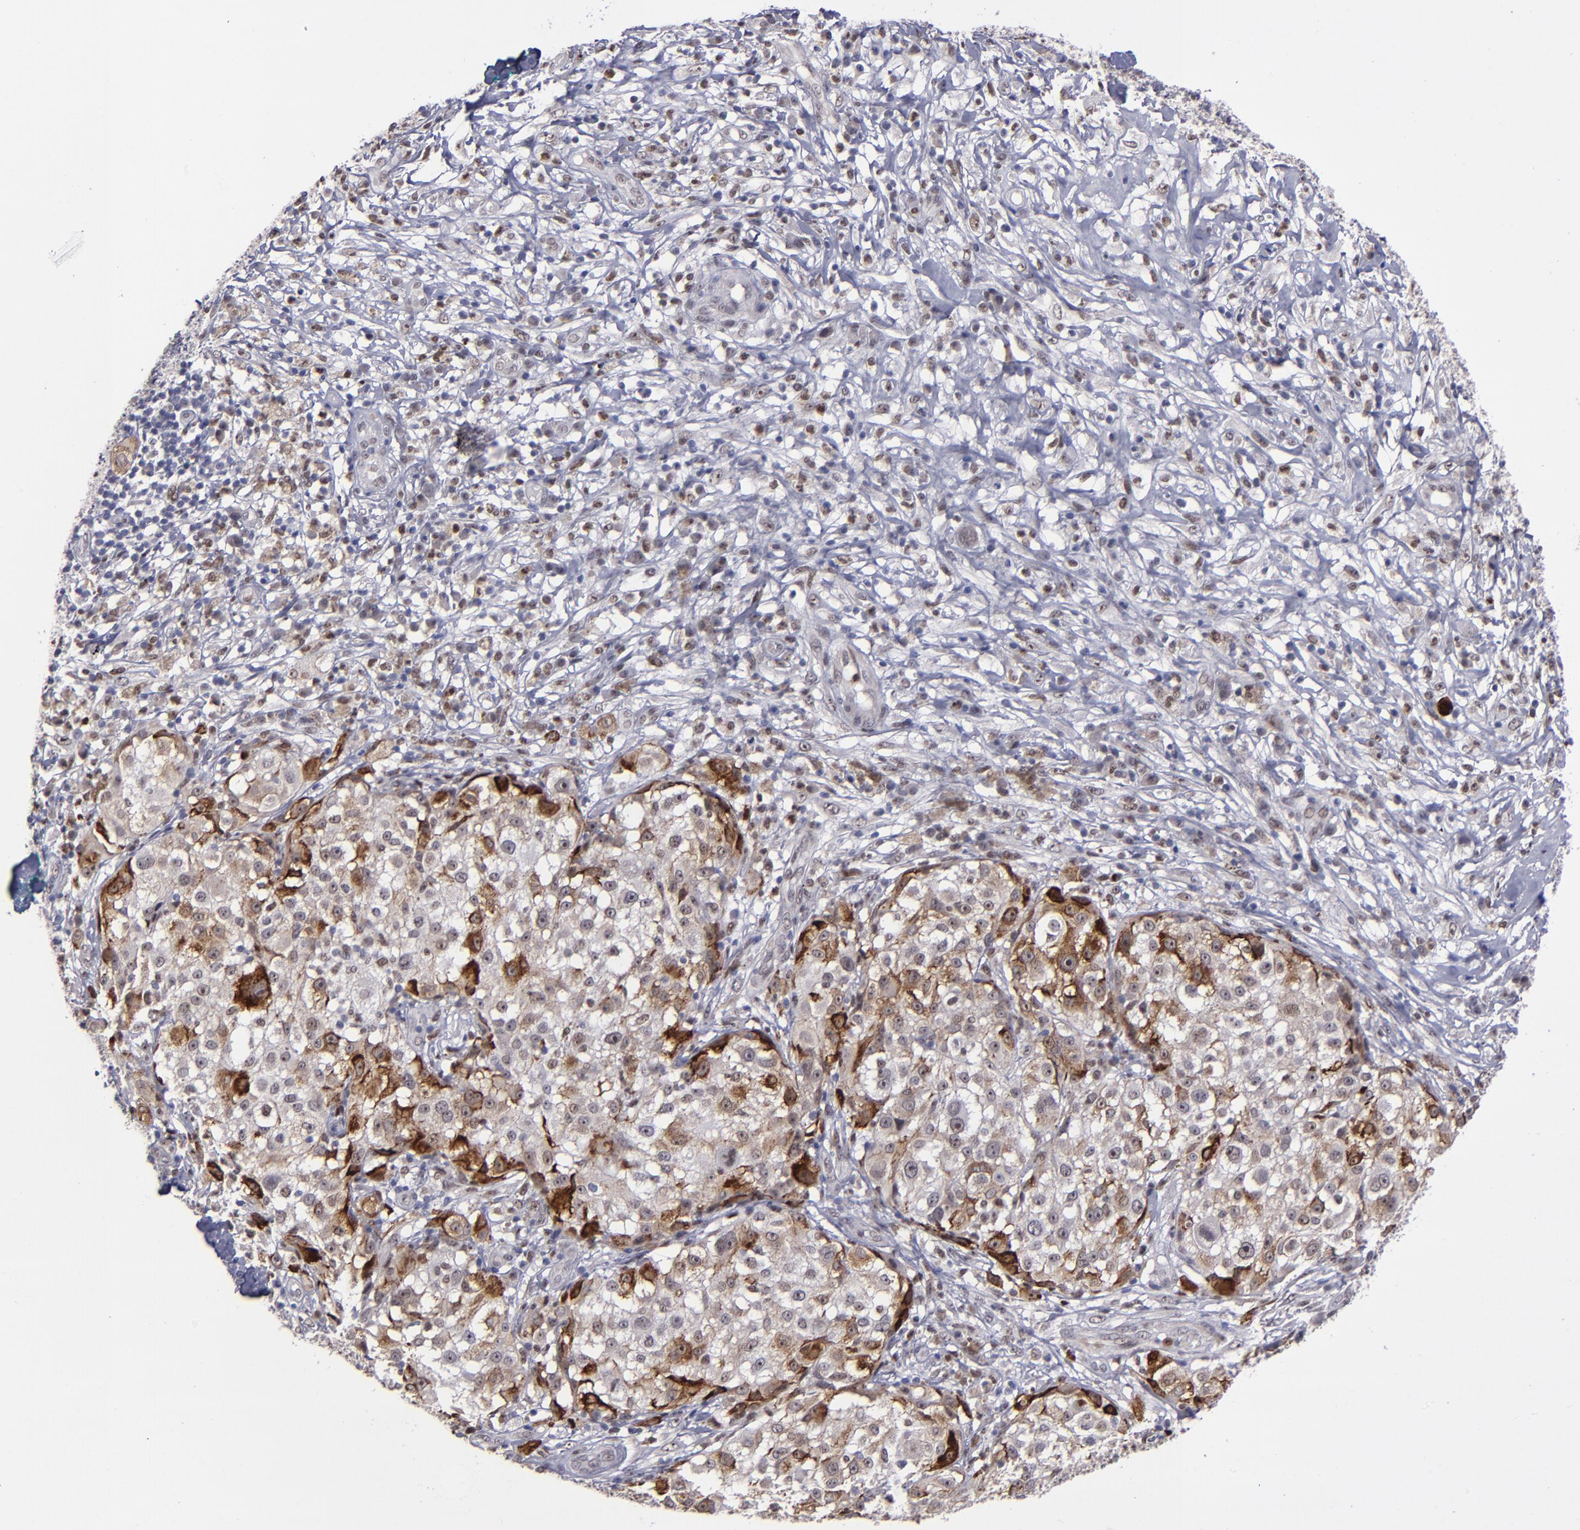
{"staining": {"intensity": "weak", "quantity": ">75%", "location": "nuclear"}, "tissue": "melanoma", "cell_type": "Tumor cells", "image_type": "cancer", "snomed": [{"axis": "morphology", "description": "Necrosis, NOS"}, {"axis": "morphology", "description": "Malignant melanoma, NOS"}, {"axis": "topography", "description": "Skin"}], "caption": "There is low levels of weak nuclear staining in tumor cells of melanoma, as demonstrated by immunohistochemical staining (brown color).", "gene": "RREB1", "patient": {"sex": "female", "age": 87}}